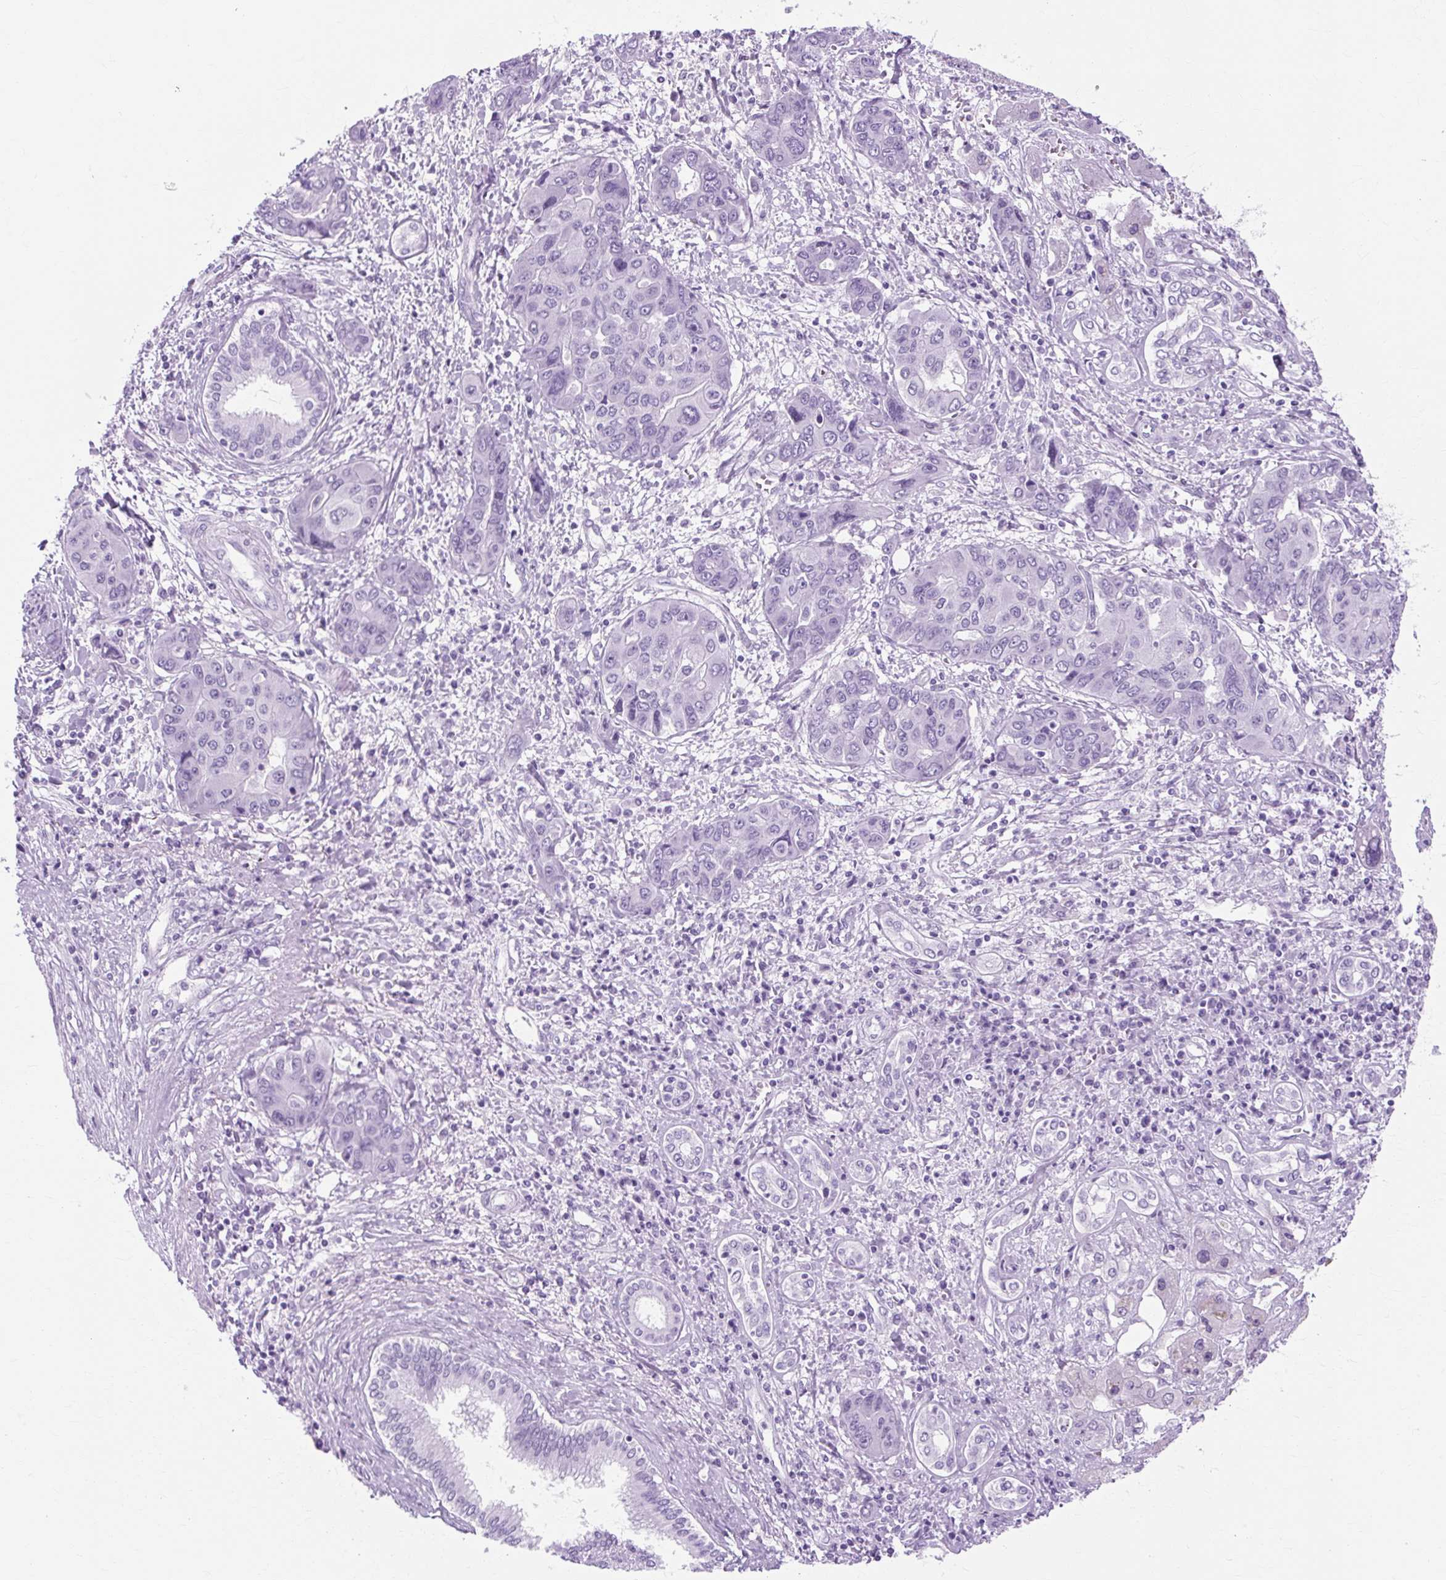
{"staining": {"intensity": "negative", "quantity": "none", "location": "none"}, "tissue": "liver cancer", "cell_type": "Tumor cells", "image_type": "cancer", "snomed": [{"axis": "morphology", "description": "Cholangiocarcinoma"}, {"axis": "topography", "description": "Liver"}], "caption": "DAB (3,3'-diaminobenzidine) immunohistochemical staining of liver cancer exhibits no significant positivity in tumor cells.", "gene": "TMEM89", "patient": {"sex": "male", "age": 67}}